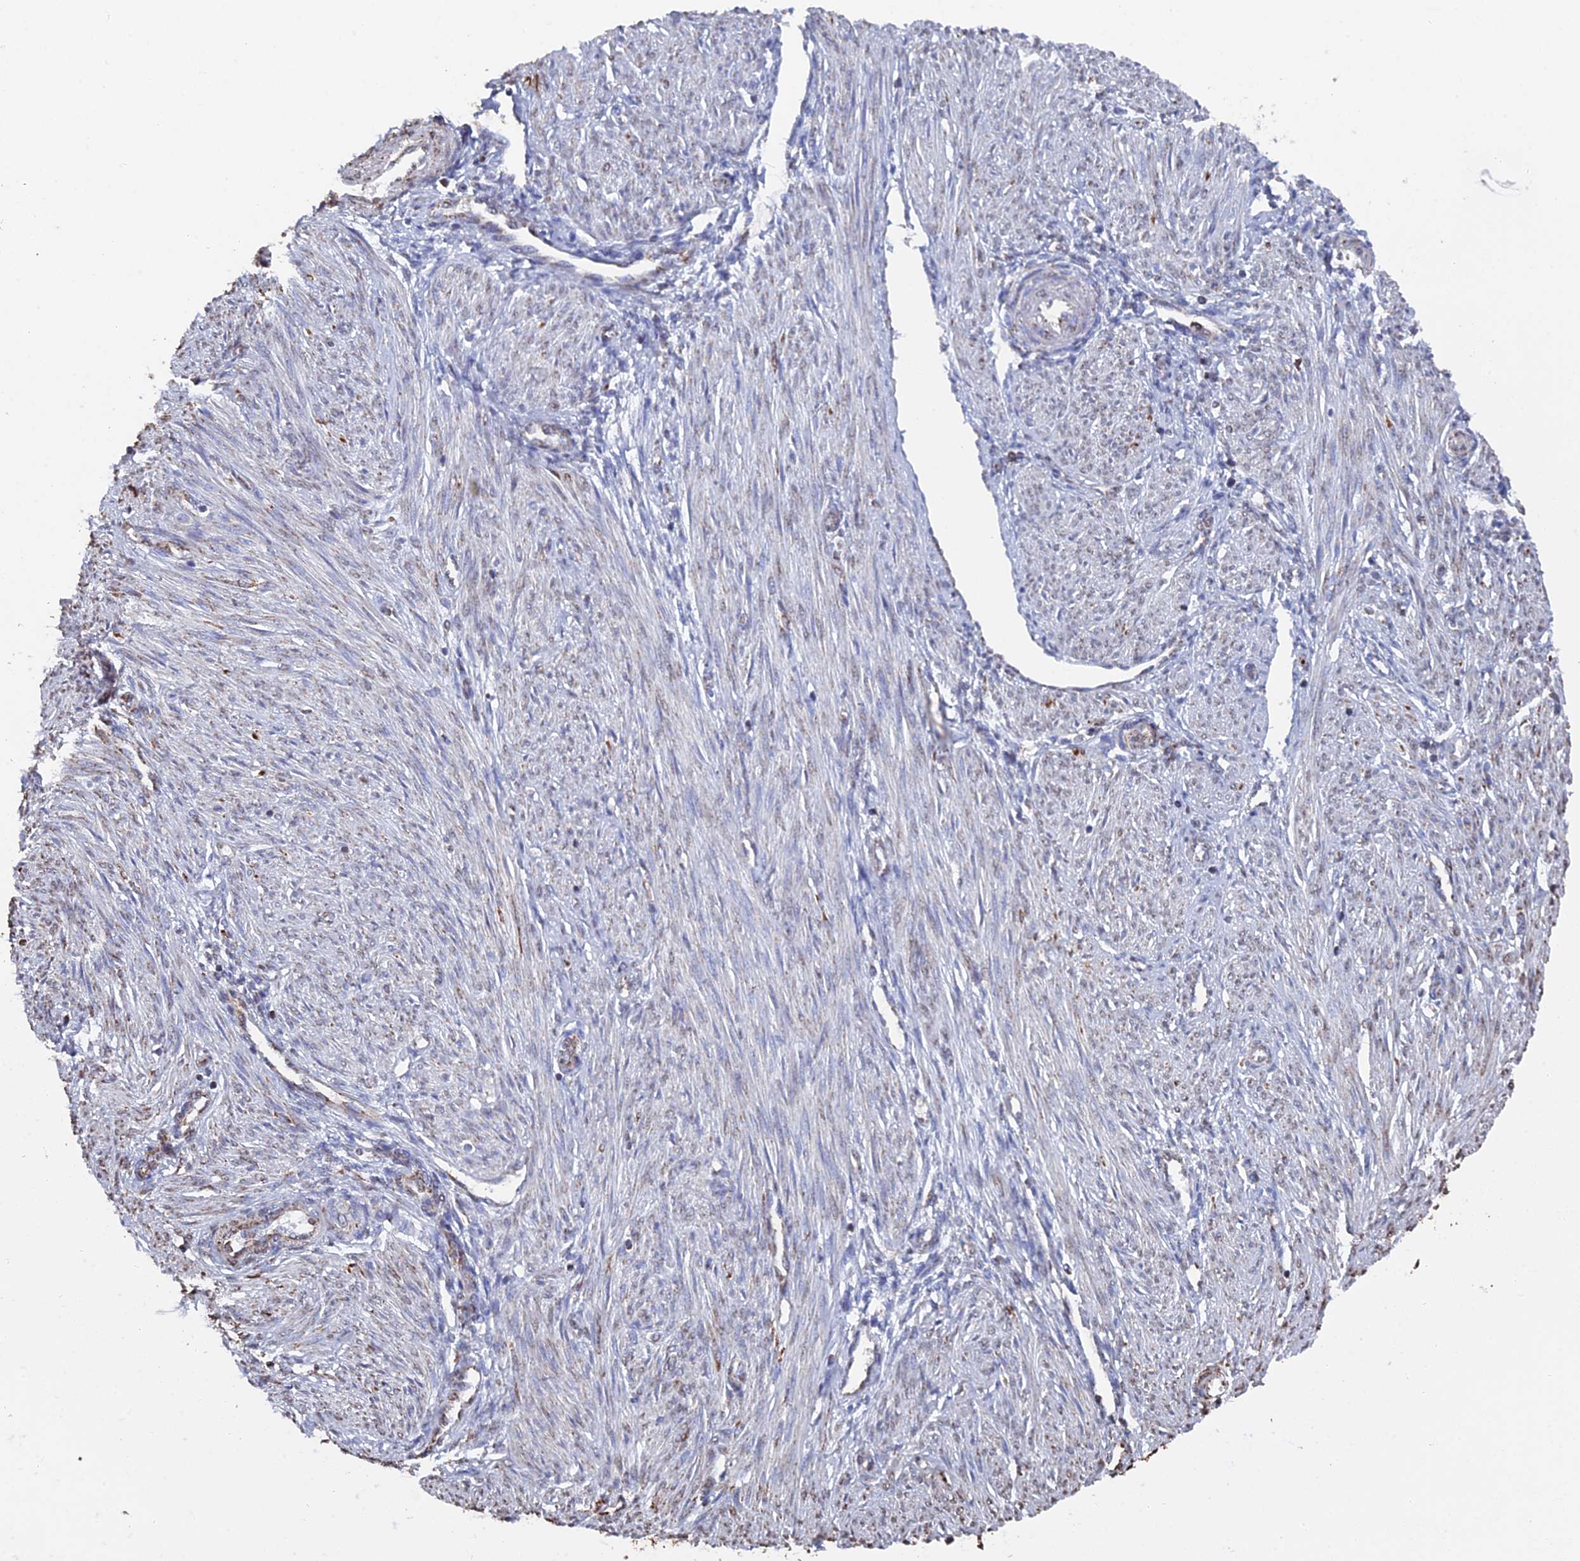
{"staining": {"intensity": "negative", "quantity": "none", "location": "none"}, "tissue": "endometrium", "cell_type": "Cells in endometrial stroma", "image_type": "normal", "snomed": [{"axis": "morphology", "description": "Normal tissue, NOS"}, {"axis": "topography", "description": "Endometrium"}], "caption": "Immunohistochemistry photomicrograph of unremarkable human endometrium stained for a protein (brown), which reveals no positivity in cells in endometrial stroma.", "gene": "SMG9", "patient": {"sex": "female", "age": 53}}